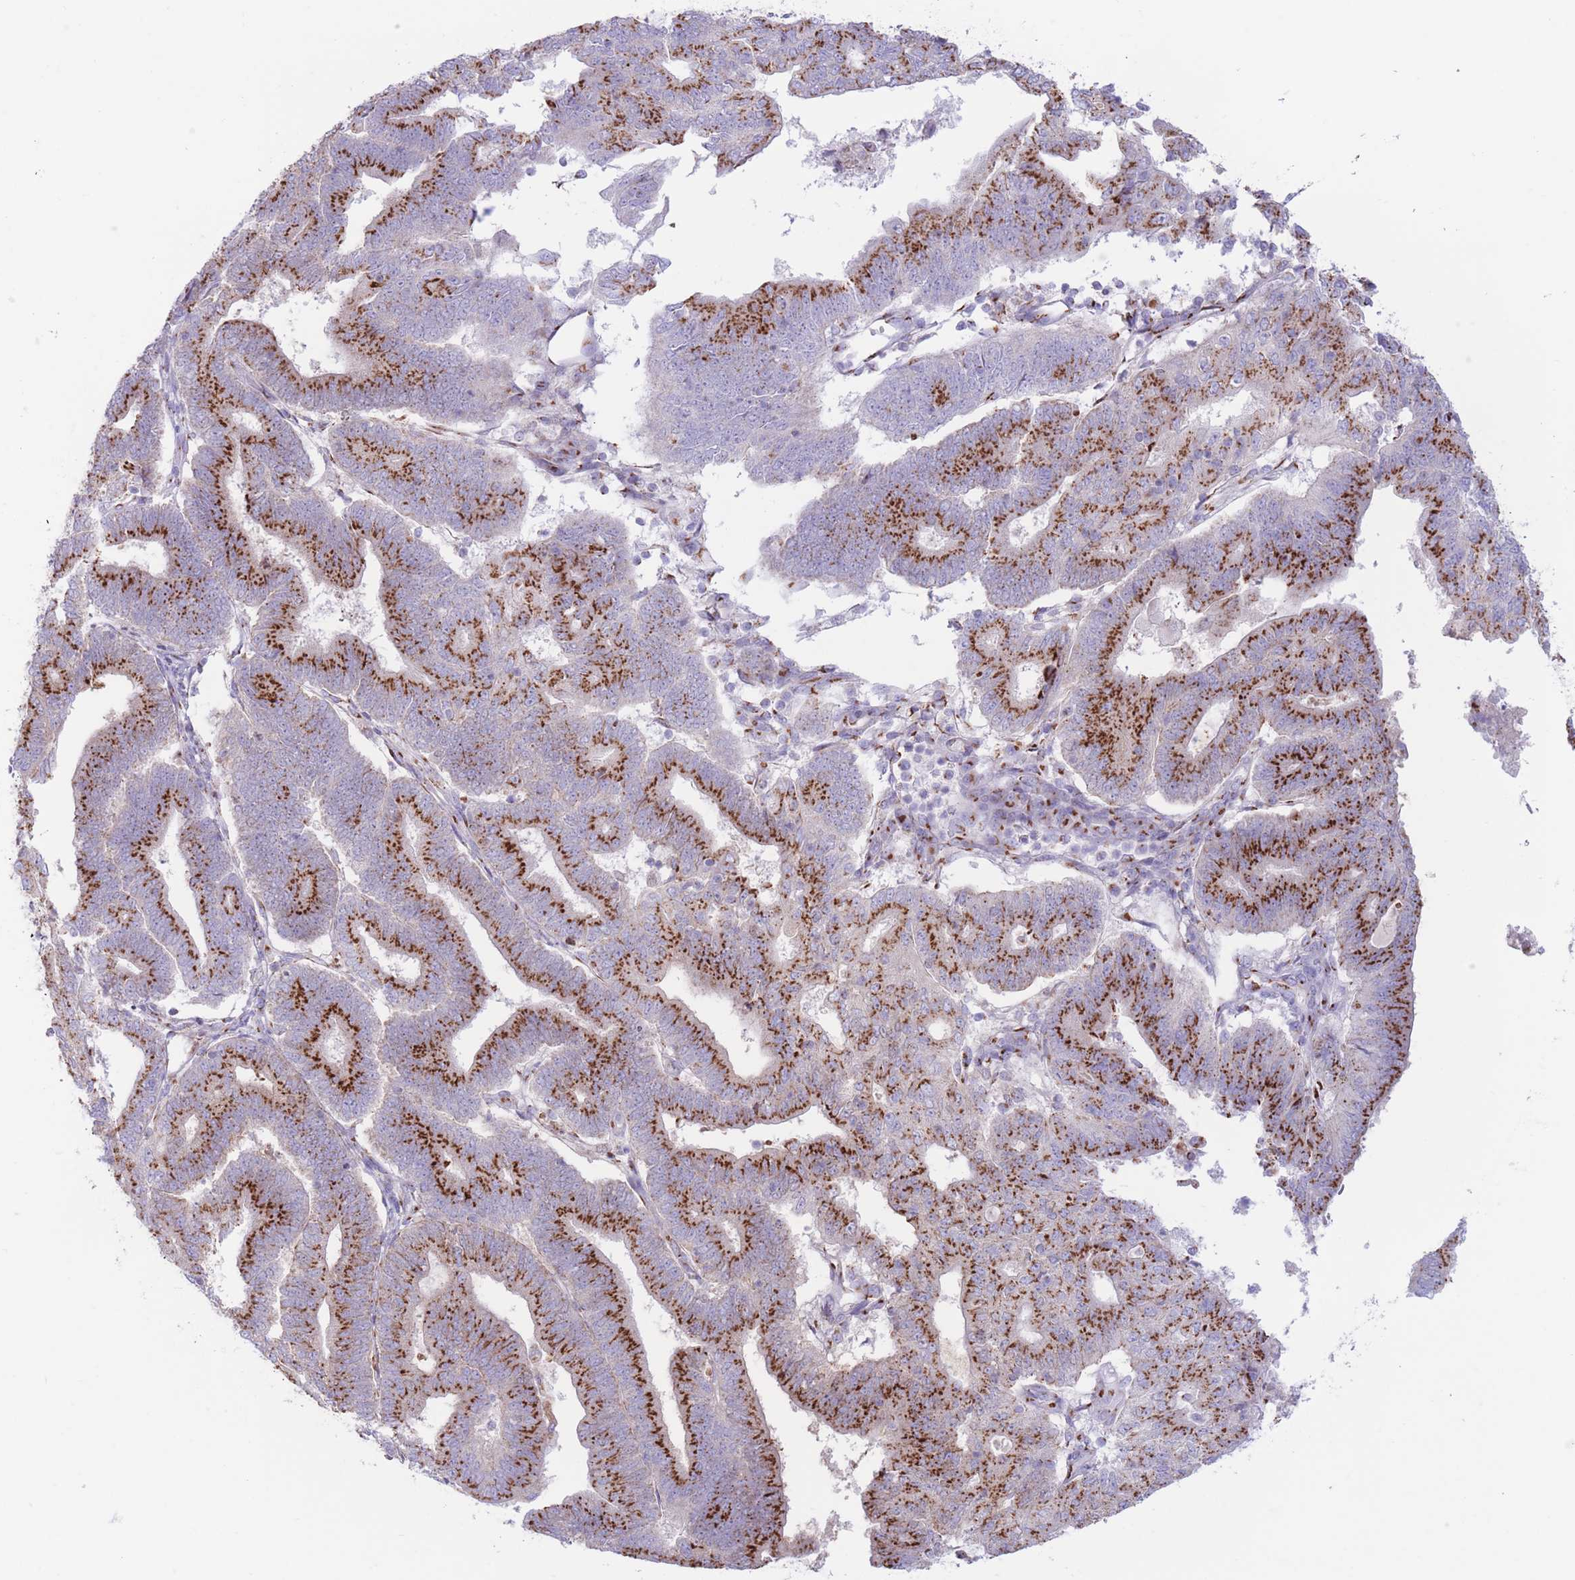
{"staining": {"intensity": "strong", "quantity": ">75%", "location": "cytoplasmic/membranous"}, "tissue": "endometrial cancer", "cell_type": "Tumor cells", "image_type": "cancer", "snomed": [{"axis": "morphology", "description": "Adenocarcinoma, NOS"}, {"axis": "topography", "description": "Endometrium"}], "caption": "The photomicrograph displays a brown stain indicating the presence of a protein in the cytoplasmic/membranous of tumor cells in endometrial adenocarcinoma.", "gene": "MPND", "patient": {"sex": "female", "age": 70}}